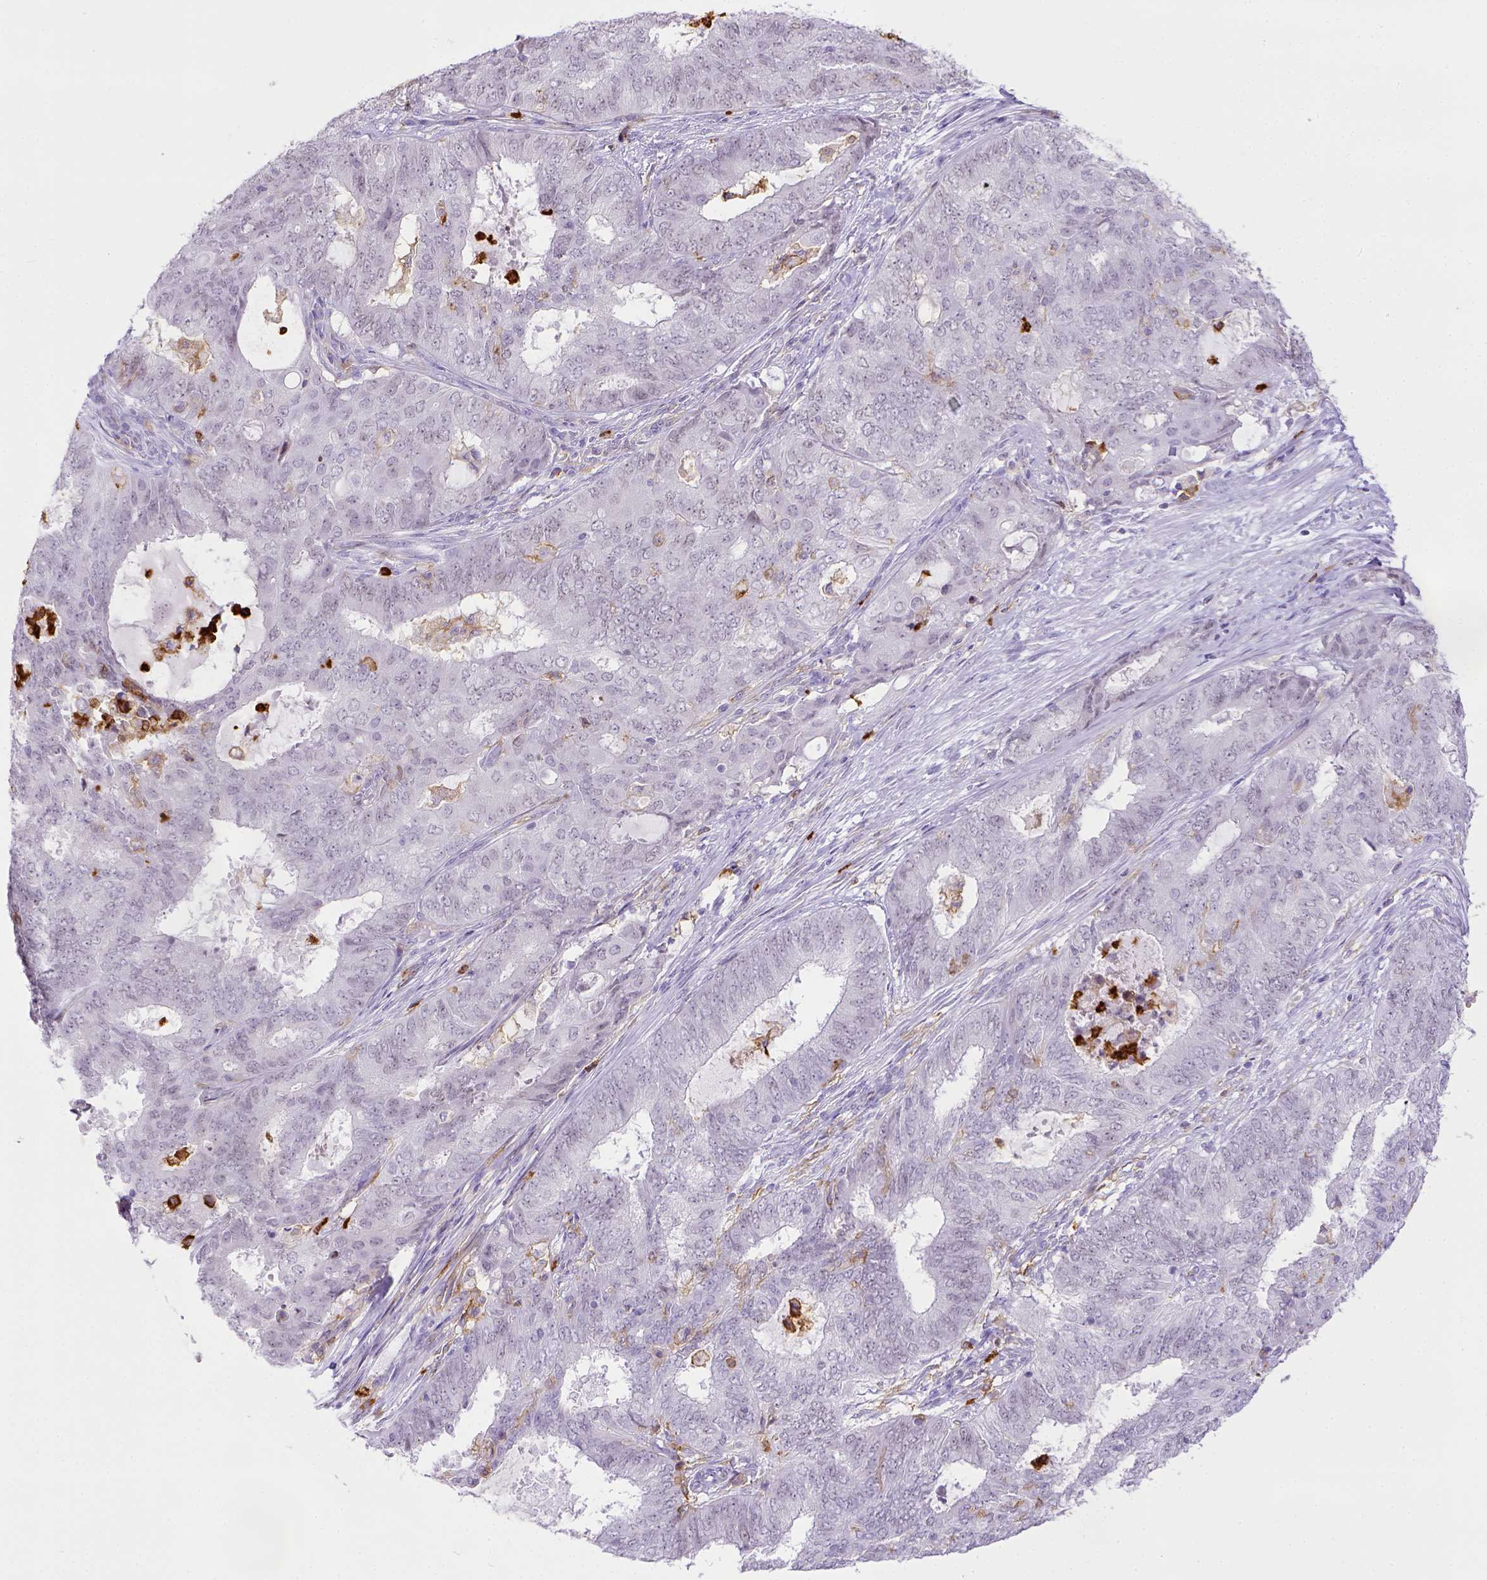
{"staining": {"intensity": "negative", "quantity": "none", "location": "none"}, "tissue": "endometrial cancer", "cell_type": "Tumor cells", "image_type": "cancer", "snomed": [{"axis": "morphology", "description": "Adenocarcinoma, NOS"}, {"axis": "topography", "description": "Endometrium"}], "caption": "DAB immunohistochemical staining of human adenocarcinoma (endometrial) reveals no significant expression in tumor cells.", "gene": "ITGAM", "patient": {"sex": "female", "age": 62}}